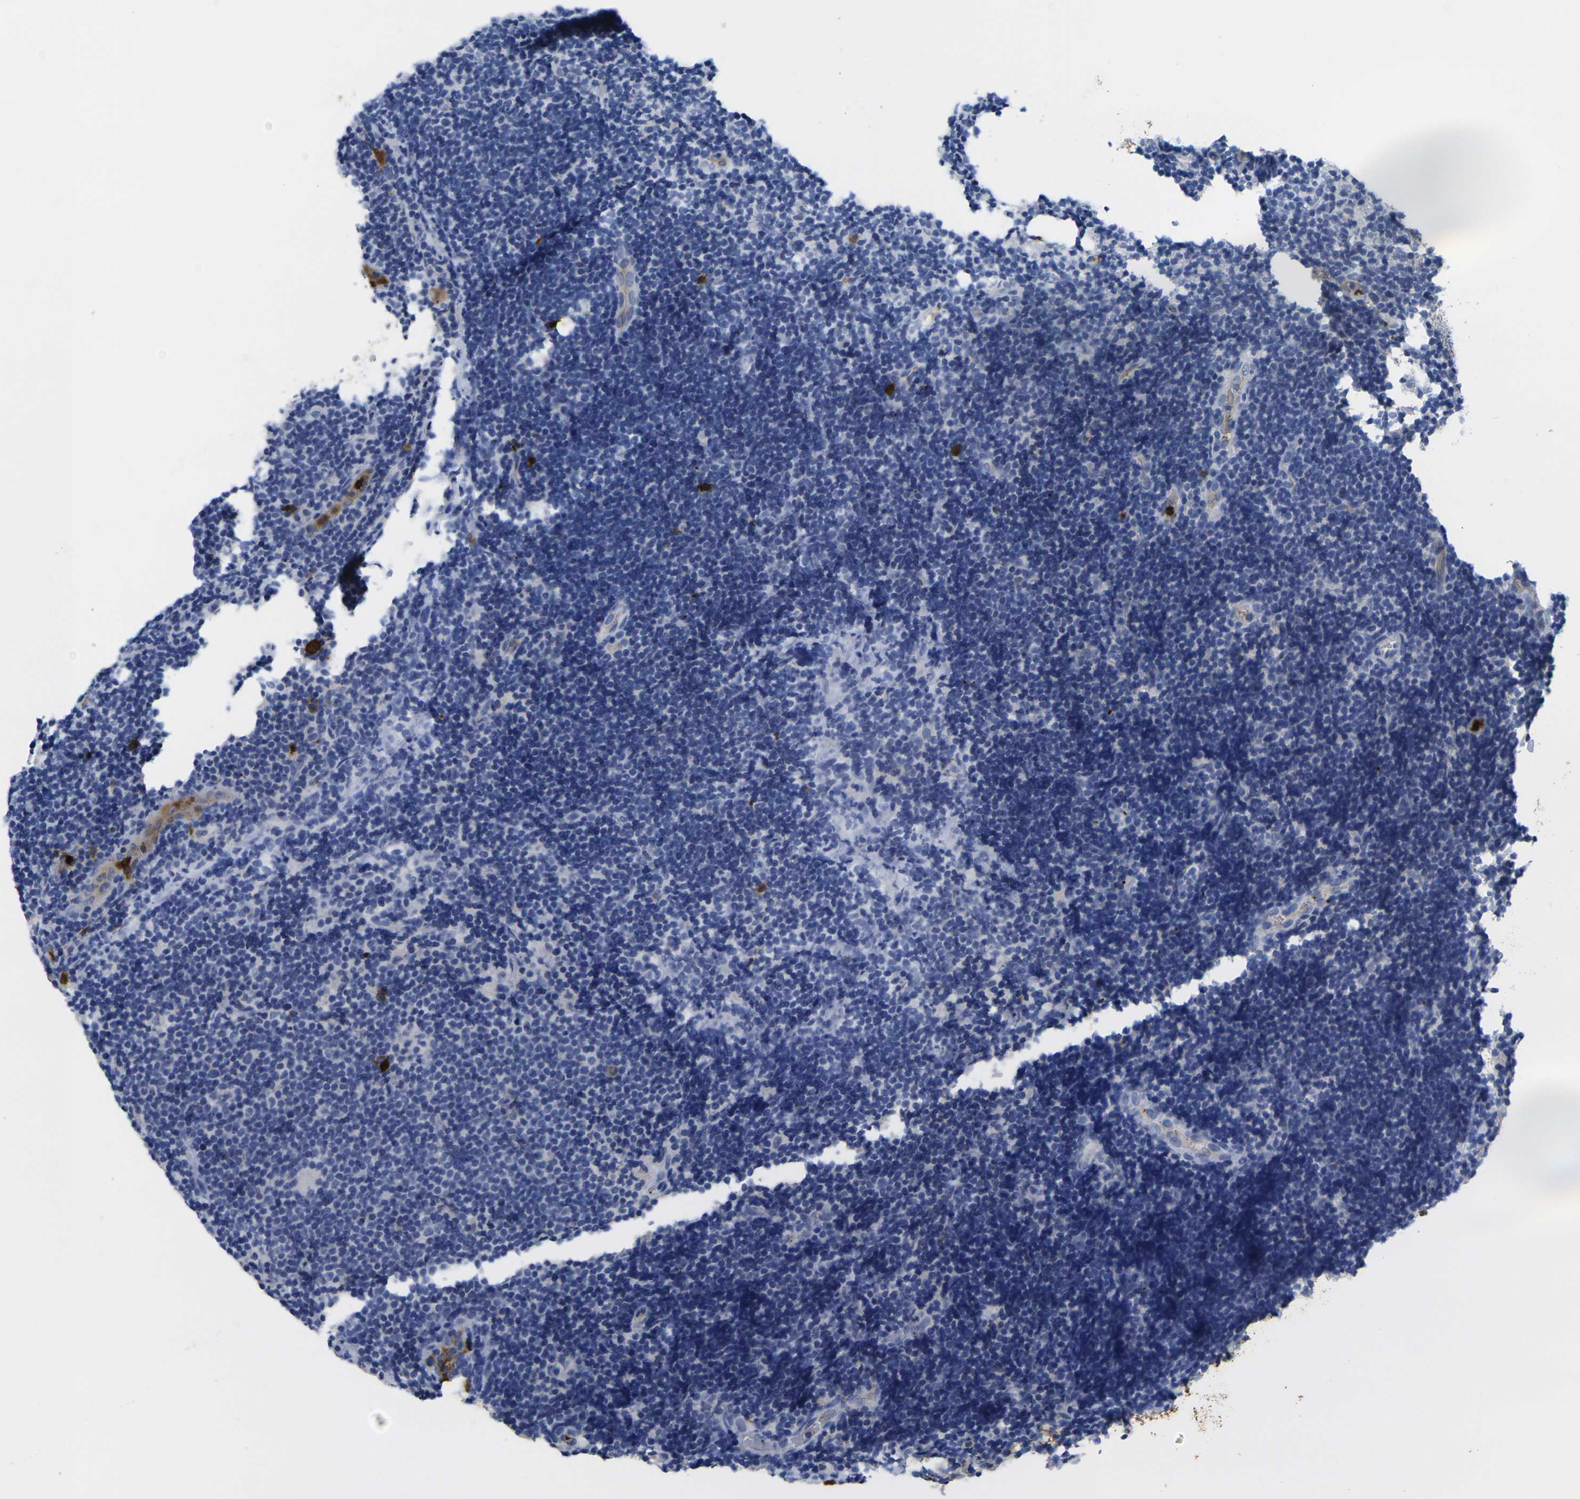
{"staining": {"intensity": "negative", "quantity": "none", "location": "none"}, "tissue": "lymphoma", "cell_type": "Tumor cells", "image_type": "cancer", "snomed": [{"axis": "morphology", "description": "Malignant lymphoma, non-Hodgkin's type, Low grade"}, {"axis": "topography", "description": "Lymph node"}], "caption": "Protein analysis of lymphoma exhibits no significant staining in tumor cells. (Brightfield microscopy of DAB (3,3'-diaminobenzidine) immunohistochemistry (IHC) at high magnification).", "gene": "S100A9", "patient": {"sex": "male", "age": 83}}